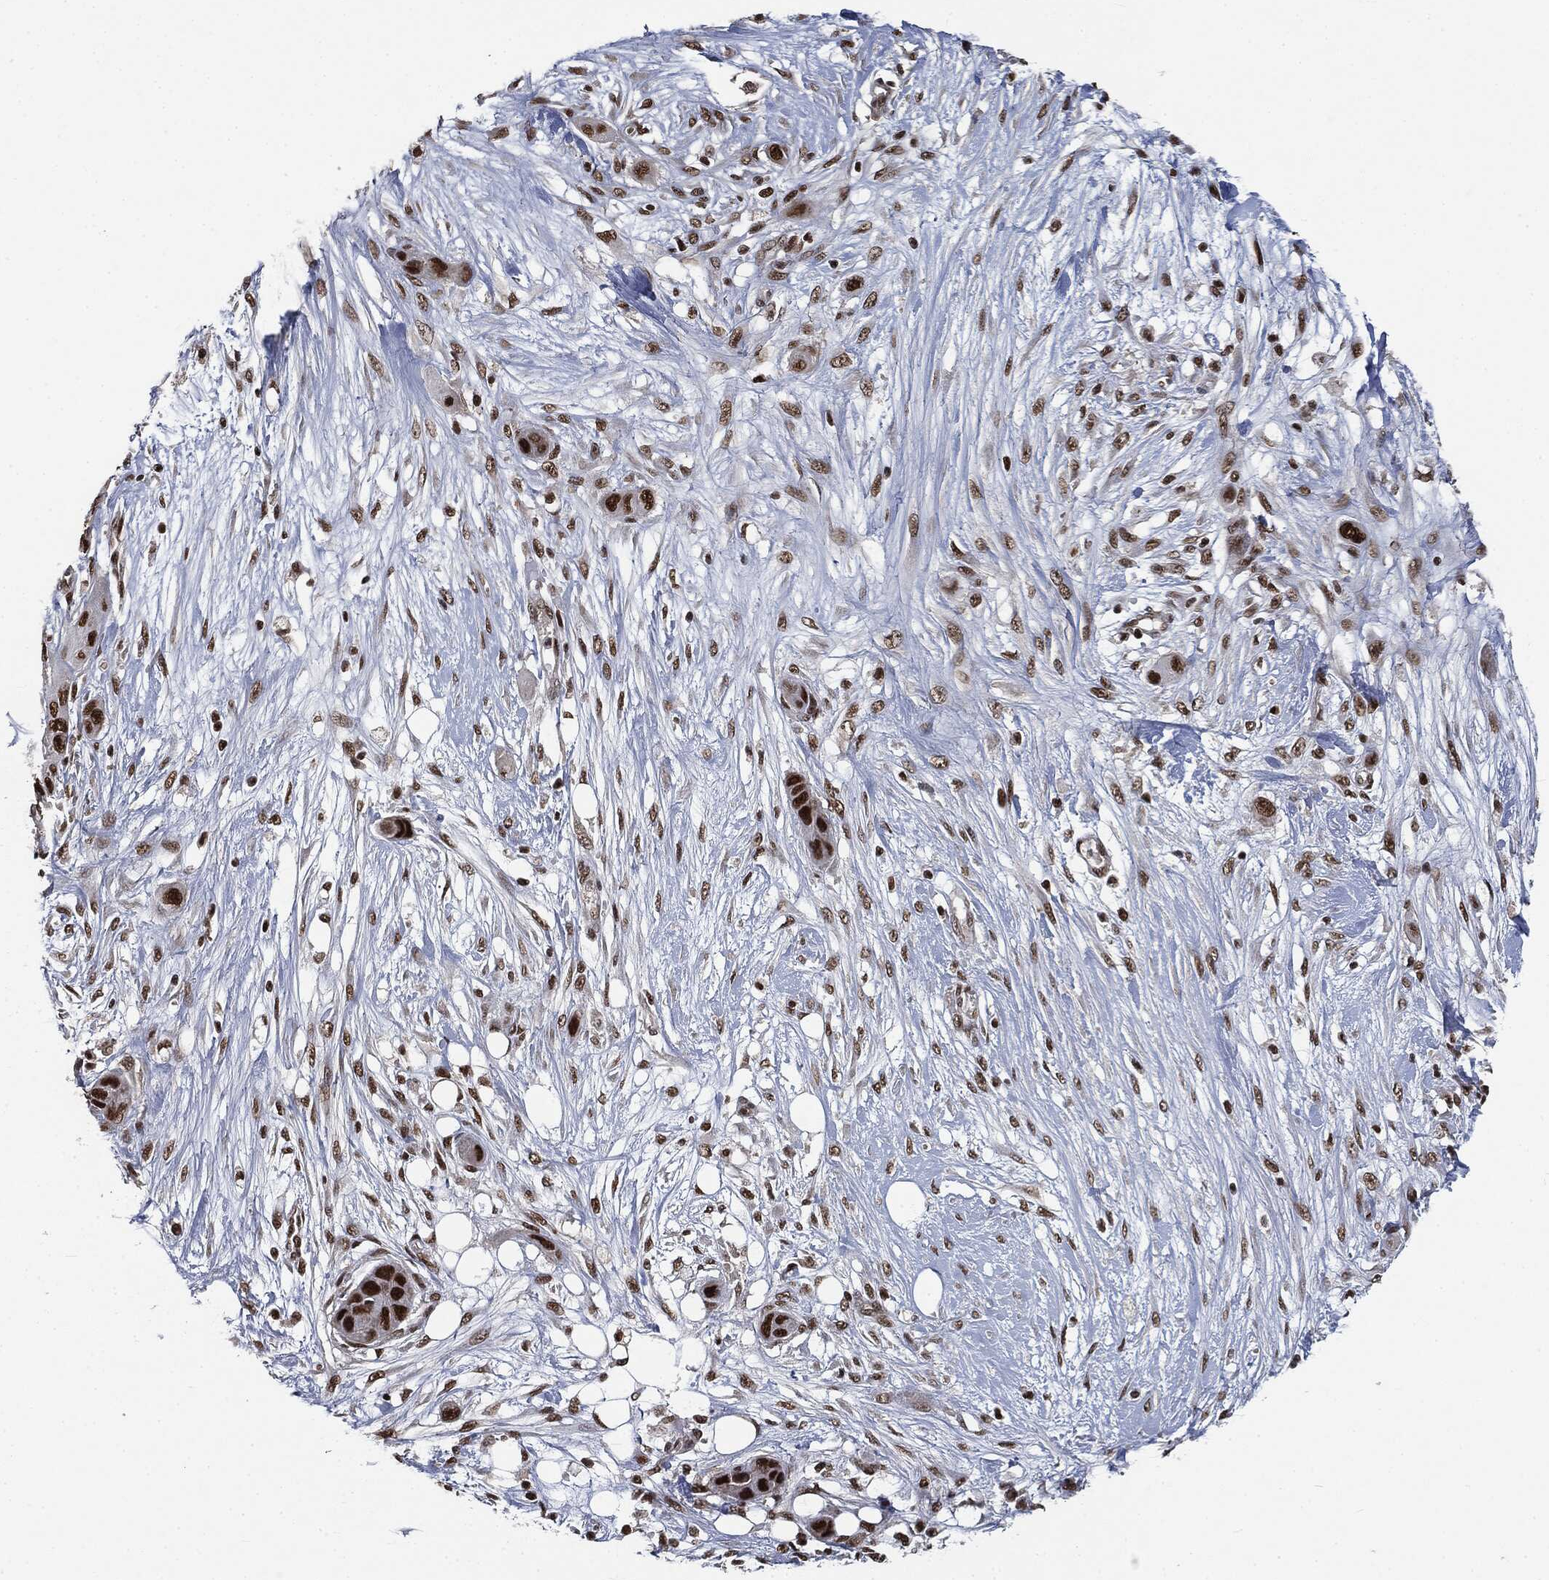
{"staining": {"intensity": "strong", "quantity": ">75%", "location": "nuclear"}, "tissue": "skin cancer", "cell_type": "Tumor cells", "image_type": "cancer", "snomed": [{"axis": "morphology", "description": "Squamous cell carcinoma, NOS"}, {"axis": "topography", "description": "Skin"}], "caption": "Immunohistochemical staining of human skin squamous cell carcinoma exhibits high levels of strong nuclear protein positivity in approximately >75% of tumor cells.", "gene": "DPH2", "patient": {"sex": "male", "age": 79}}